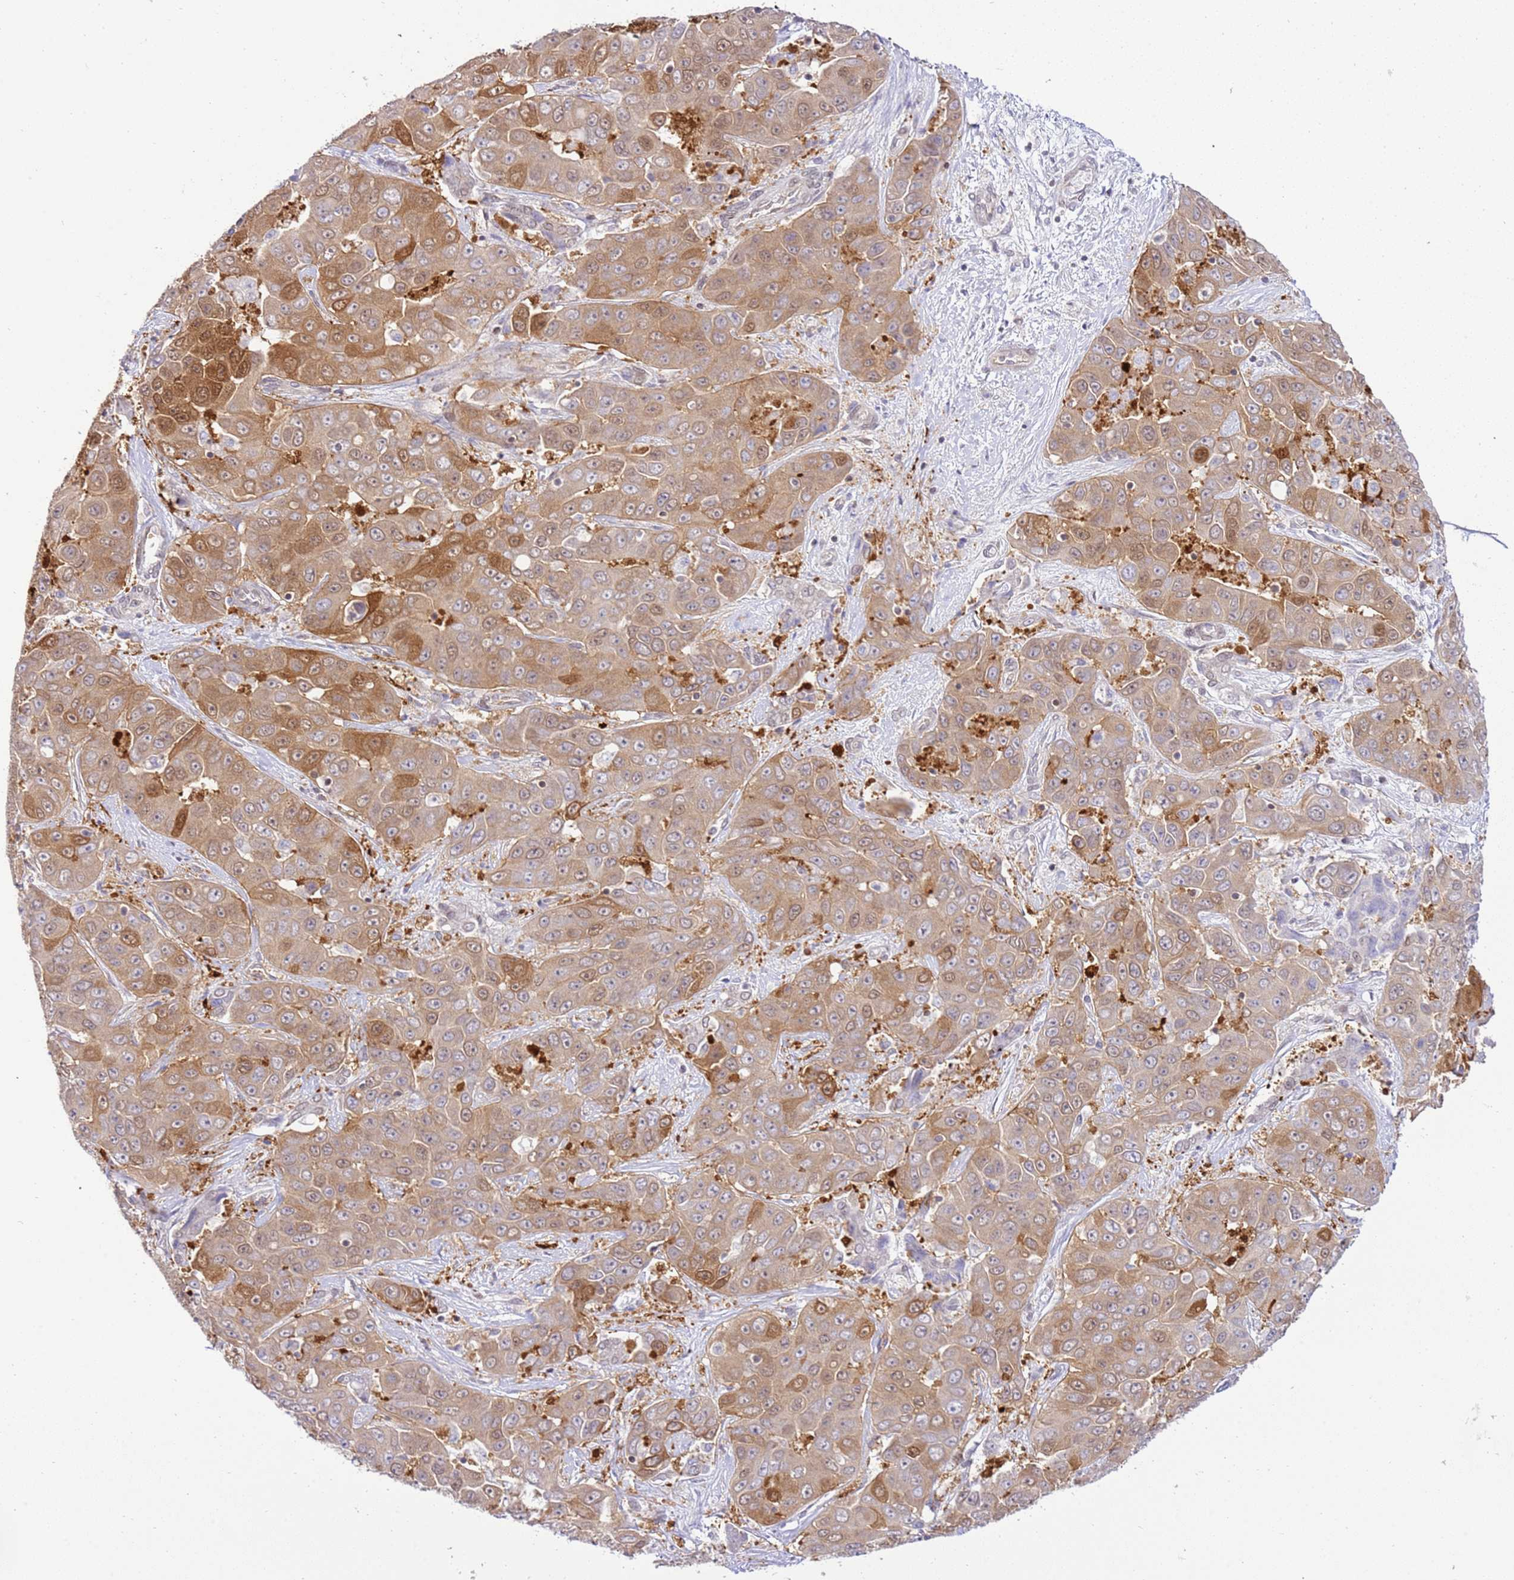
{"staining": {"intensity": "moderate", "quantity": ">75%", "location": "cytoplasmic/membranous"}, "tissue": "liver cancer", "cell_type": "Tumor cells", "image_type": "cancer", "snomed": [{"axis": "morphology", "description": "Cholangiocarcinoma"}, {"axis": "topography", "description": "Liver"}], "caption": "Liver cancer stained with a protein marker demonstrates moderate staining in tumor cells.", "gene": "TRIM37", "patient": {"sex": "female", "age": 52}}